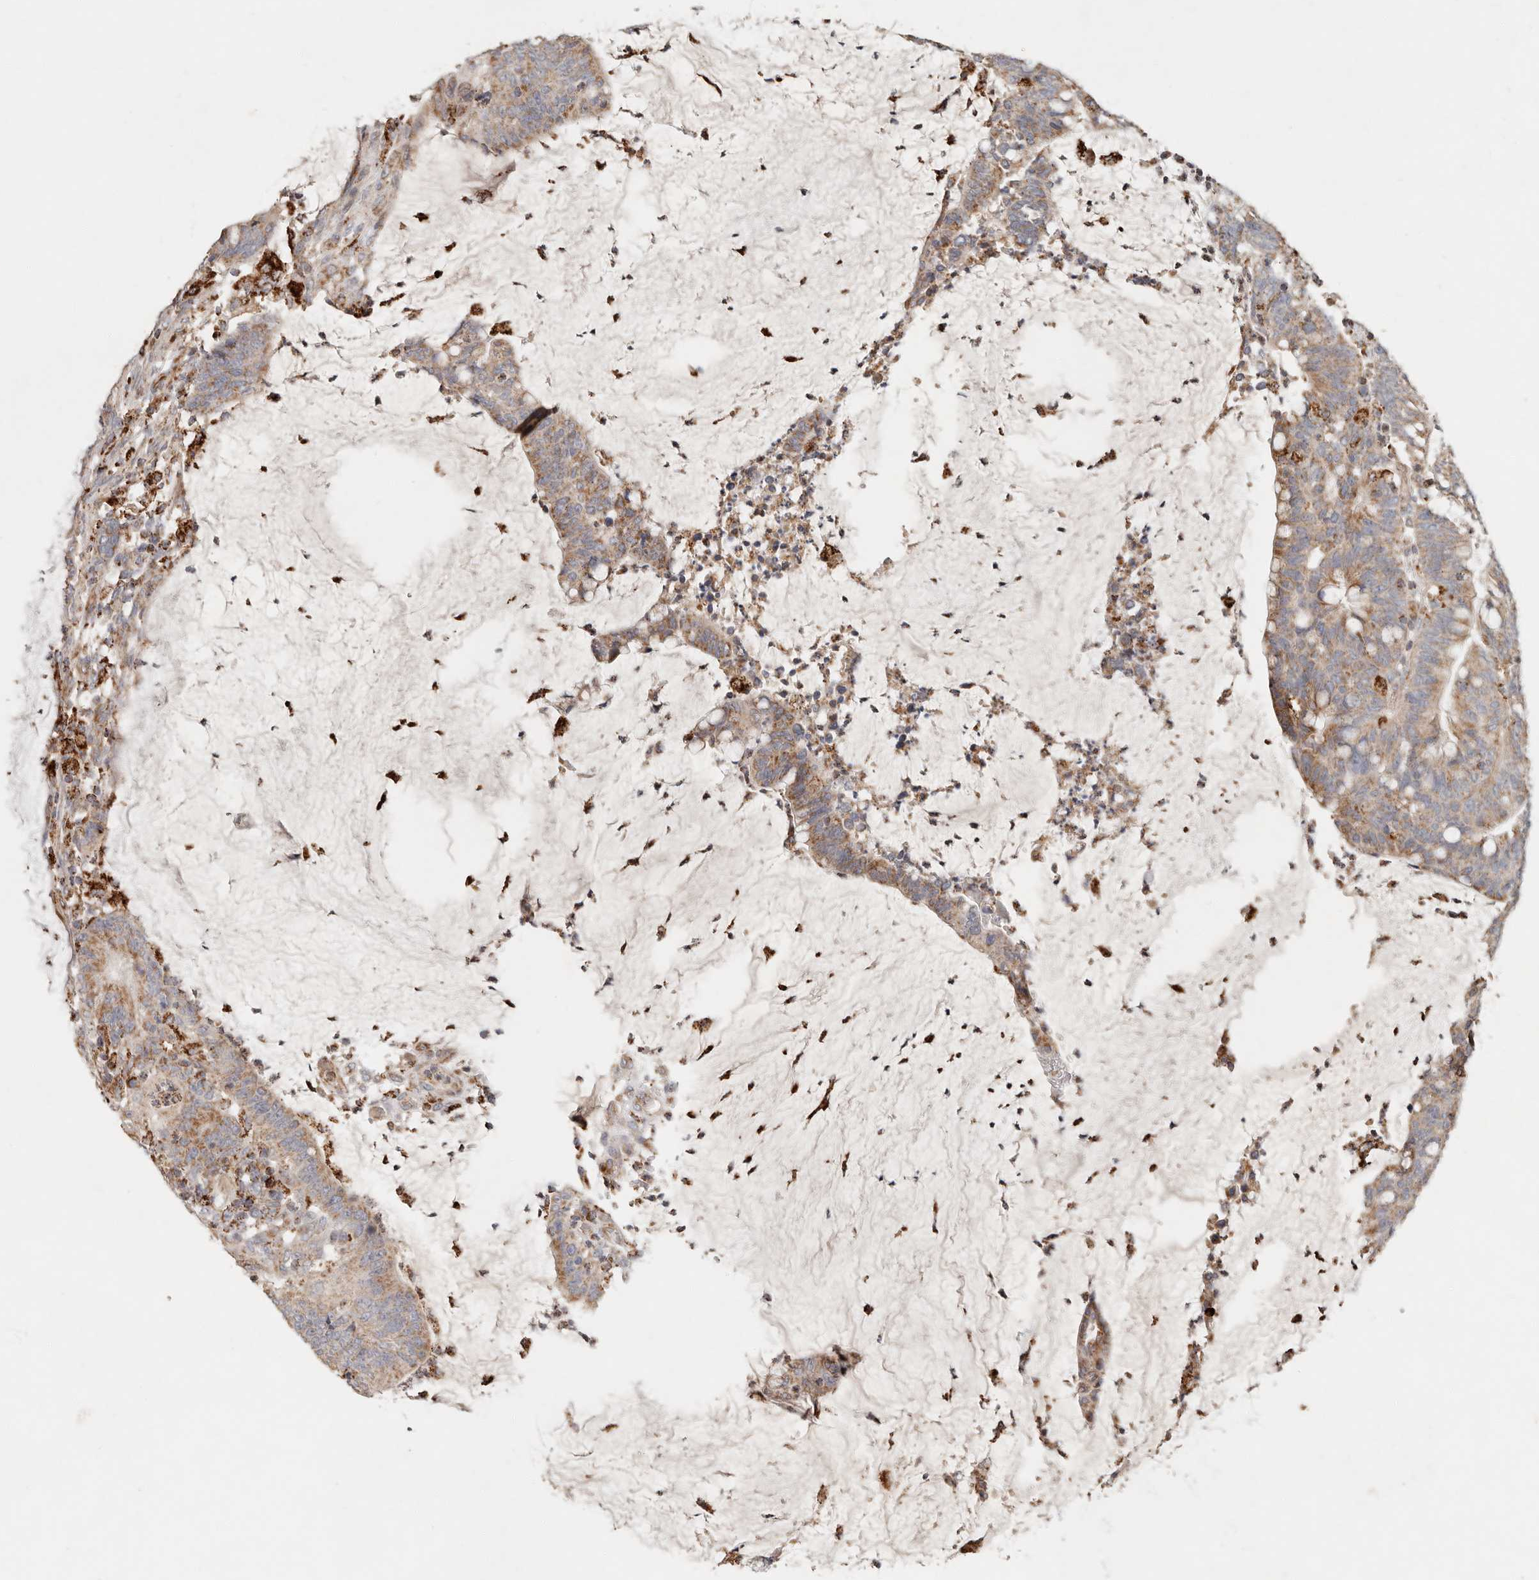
{"staining": {"intensity": "moderate", "quantity": ">75%", "location": "cytoplasmic/membranous"}, "tissue": "colorectal cancer", "cell_type": "Tumor cells", "image_type": "cancer", "snomed": [{"axis": "morphology", "description": "Adenocarcinoma, NOS"}, {"axis": "topography", "description": "Colon"}], "caption": "An image showing moderate cytoplasmic/membranous staining in about >75% of tumor cells in adenocarcinoma (colorectal), as visualized by brown immunohistochemical staining.", "gene": "ARHGEF10L", "patient": {"sex": "female", "age": 66}}